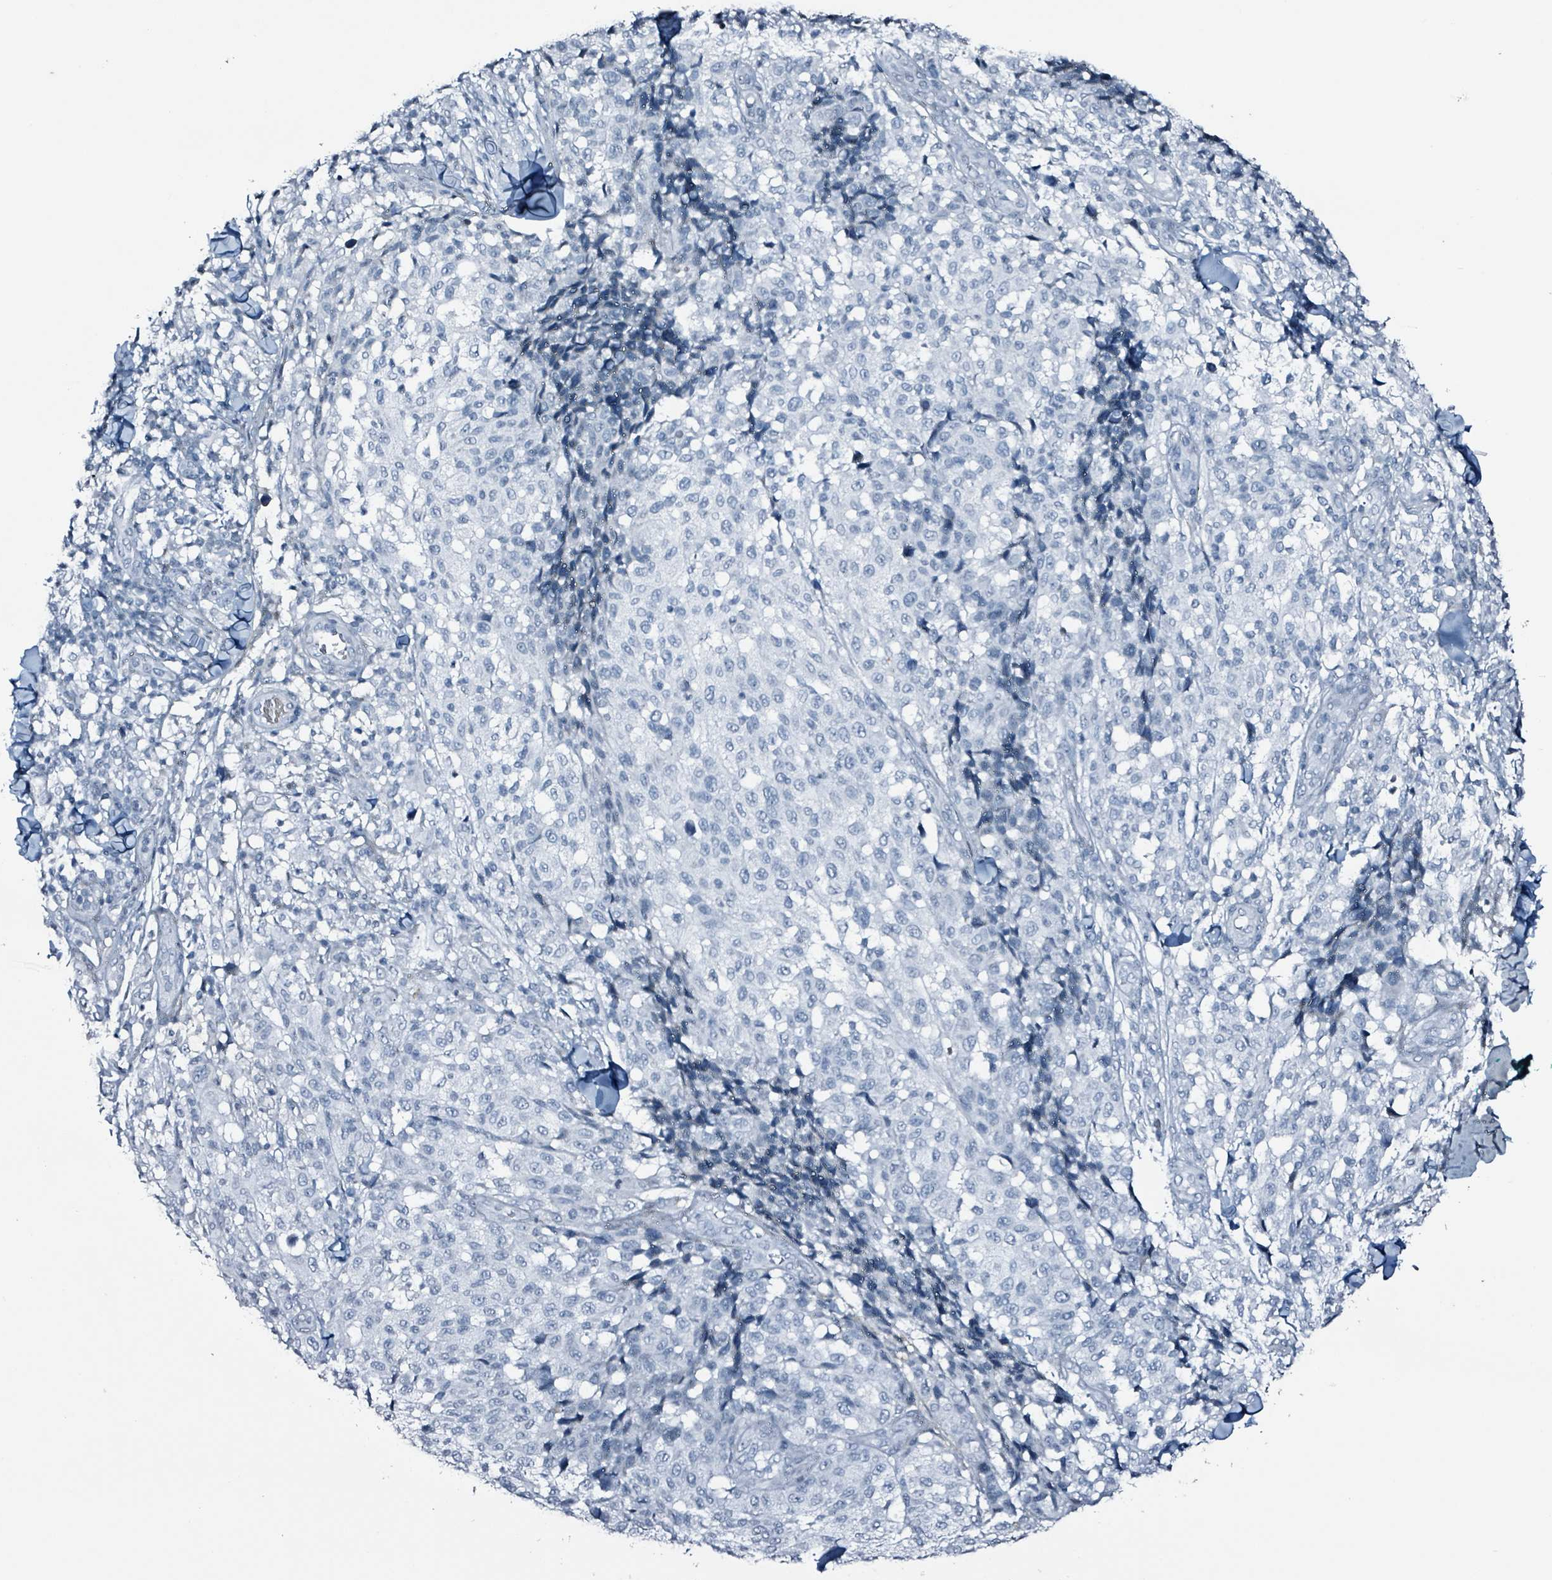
{"staining": {"intensity": "negative", "quantity": "none", "location": "none"}, "tissue": "melanoma", "cell_type": "Tumor cells", "image_type": "cancer", "snomed": [{"axis": "morphology", "description": "Malignant melanoma, NOS"}, {"axis": "topography", "description": "Skin"}], "caption": "This is a image of immunohistochemistry (IHC) staining of malignant melanoma, which shows no expression in tumor cells.", "gene": "CA9", "patient": {"sex": "male", "age": 66}}